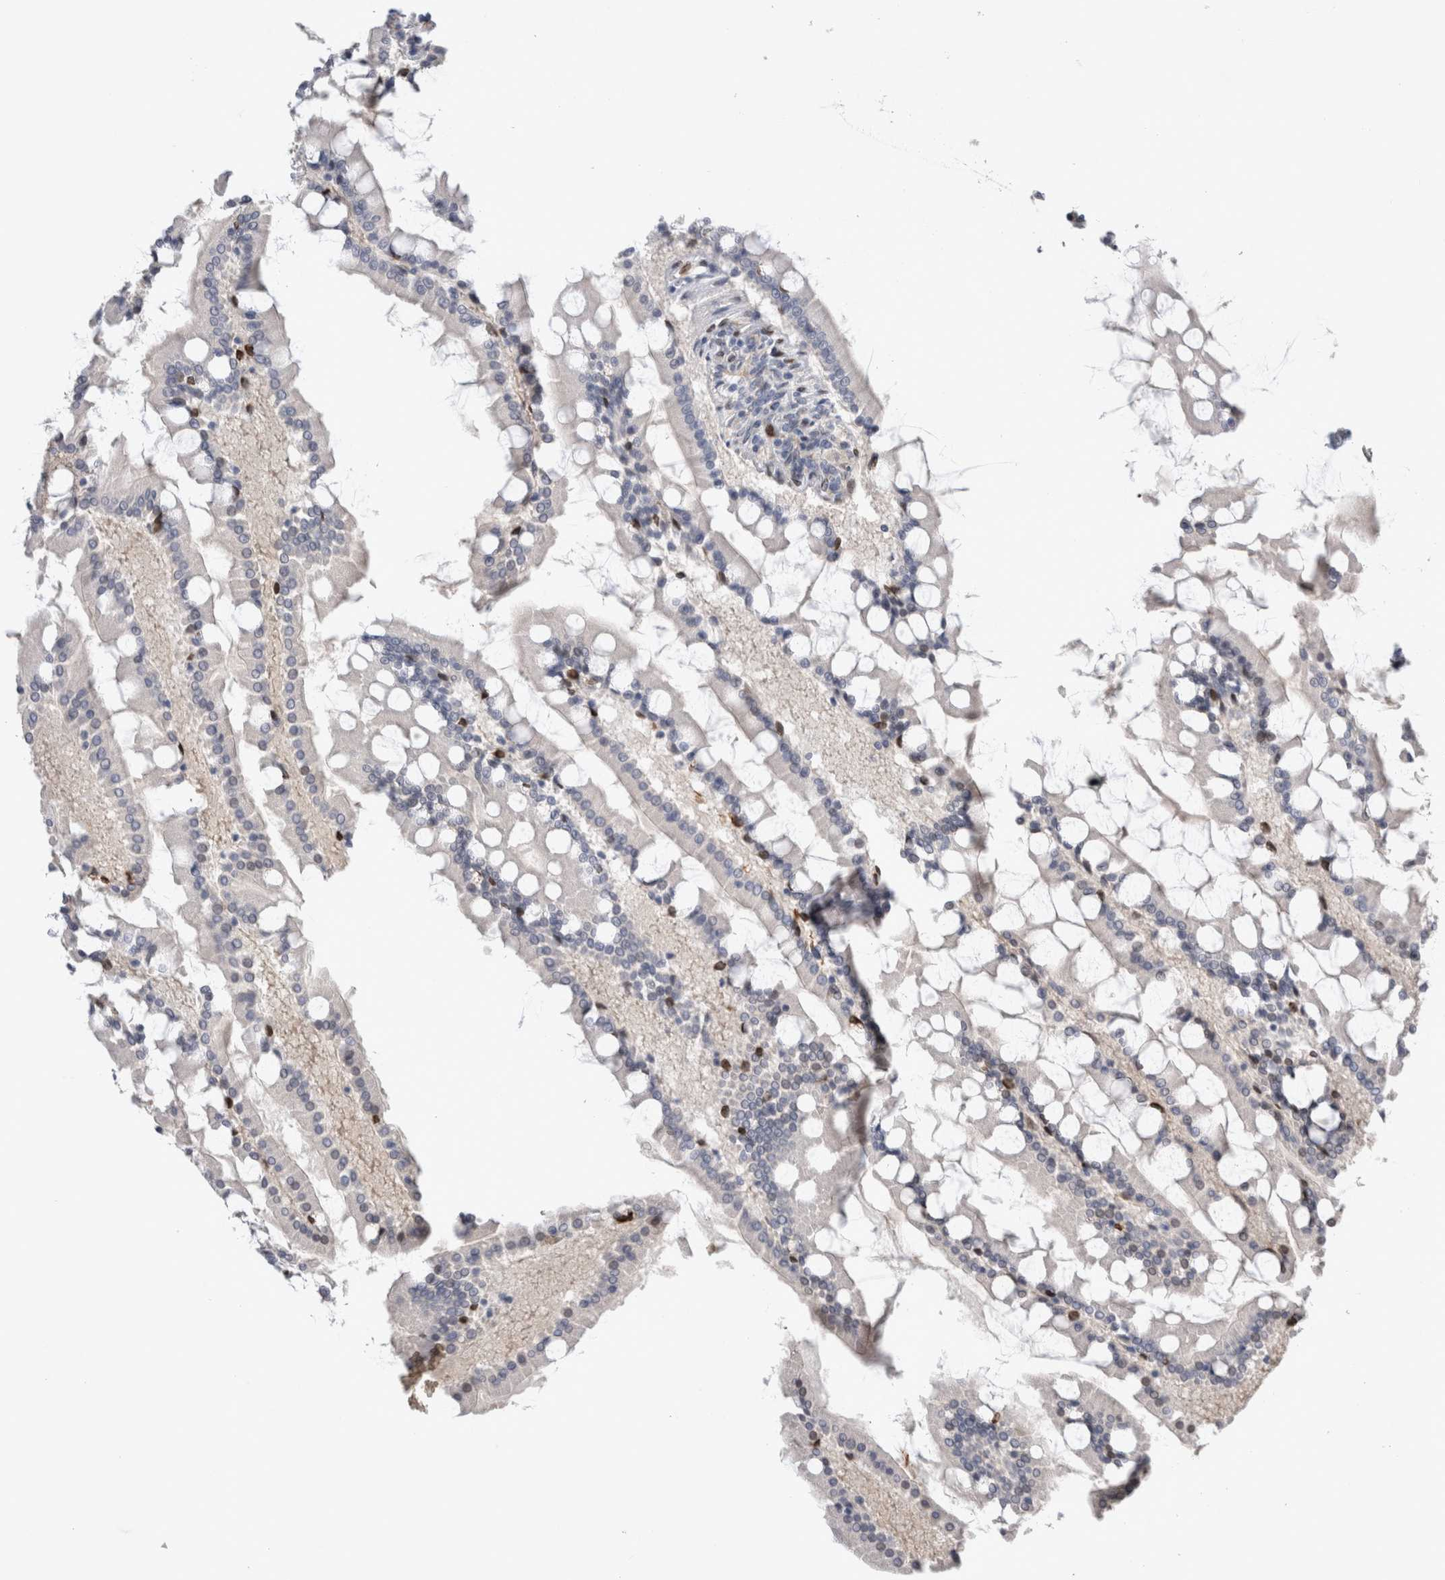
{"staining": {"intensity": "moderate", "quantity": "<25%", "location": "nuclear"}, "tissue": "small intestine", "cell_type": "Glandular cells", "image_type": "normal", "snomed": [{"axis": "morphology", "description": "Normal tissue, NOS"}, {"axis": "topography", "description": "Small intestine"}], "caption": "Small intestine stained with immunohistochemistry (IHC) reveals moderate nuclear expression in about <25% of glandular cells. (DAB (3,3'-diaminobenzidine) IHC, brown staining for protein, blue staining for nuclei).", "gene": "DMTN", "patient": {"sex": "male", "age": 41}}